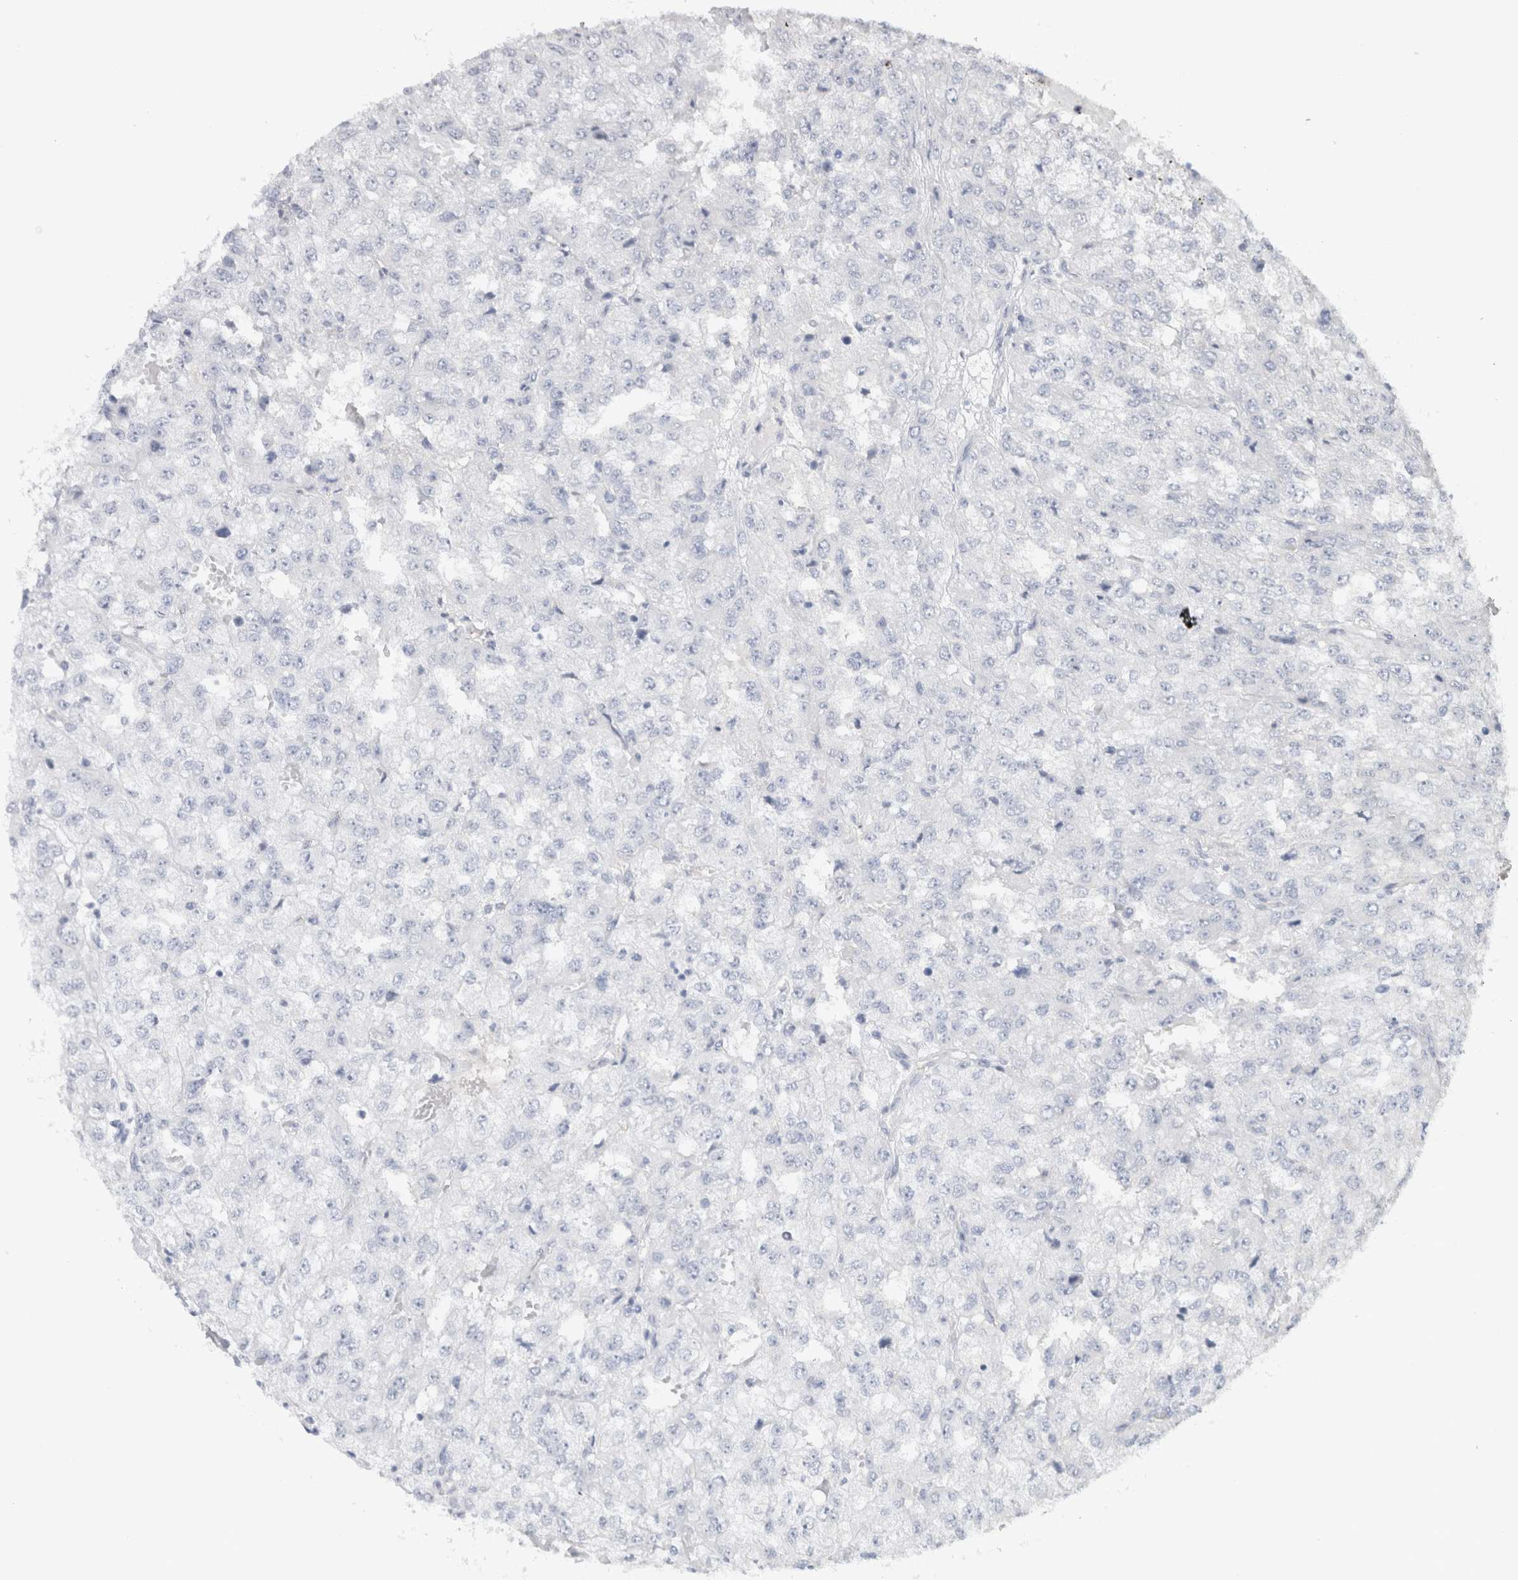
{"staining": {"intensity": "negative", "quantity": "none", "location": "none"}, "tissue": "renal cancer", "cell_type": "Tumor cells", "image_type": "cancer", "snomed": [{"axis": "morphology", "description": "Adenocarcinoma, NOS"}, {"axis": "topography", "description": "Kidney"}], "caption": "Immunohistochemistry of human renal cancer shows no expression in tumor cells.", "gene": "TONSL", "patient": {"sex": "female", "age": 54}}